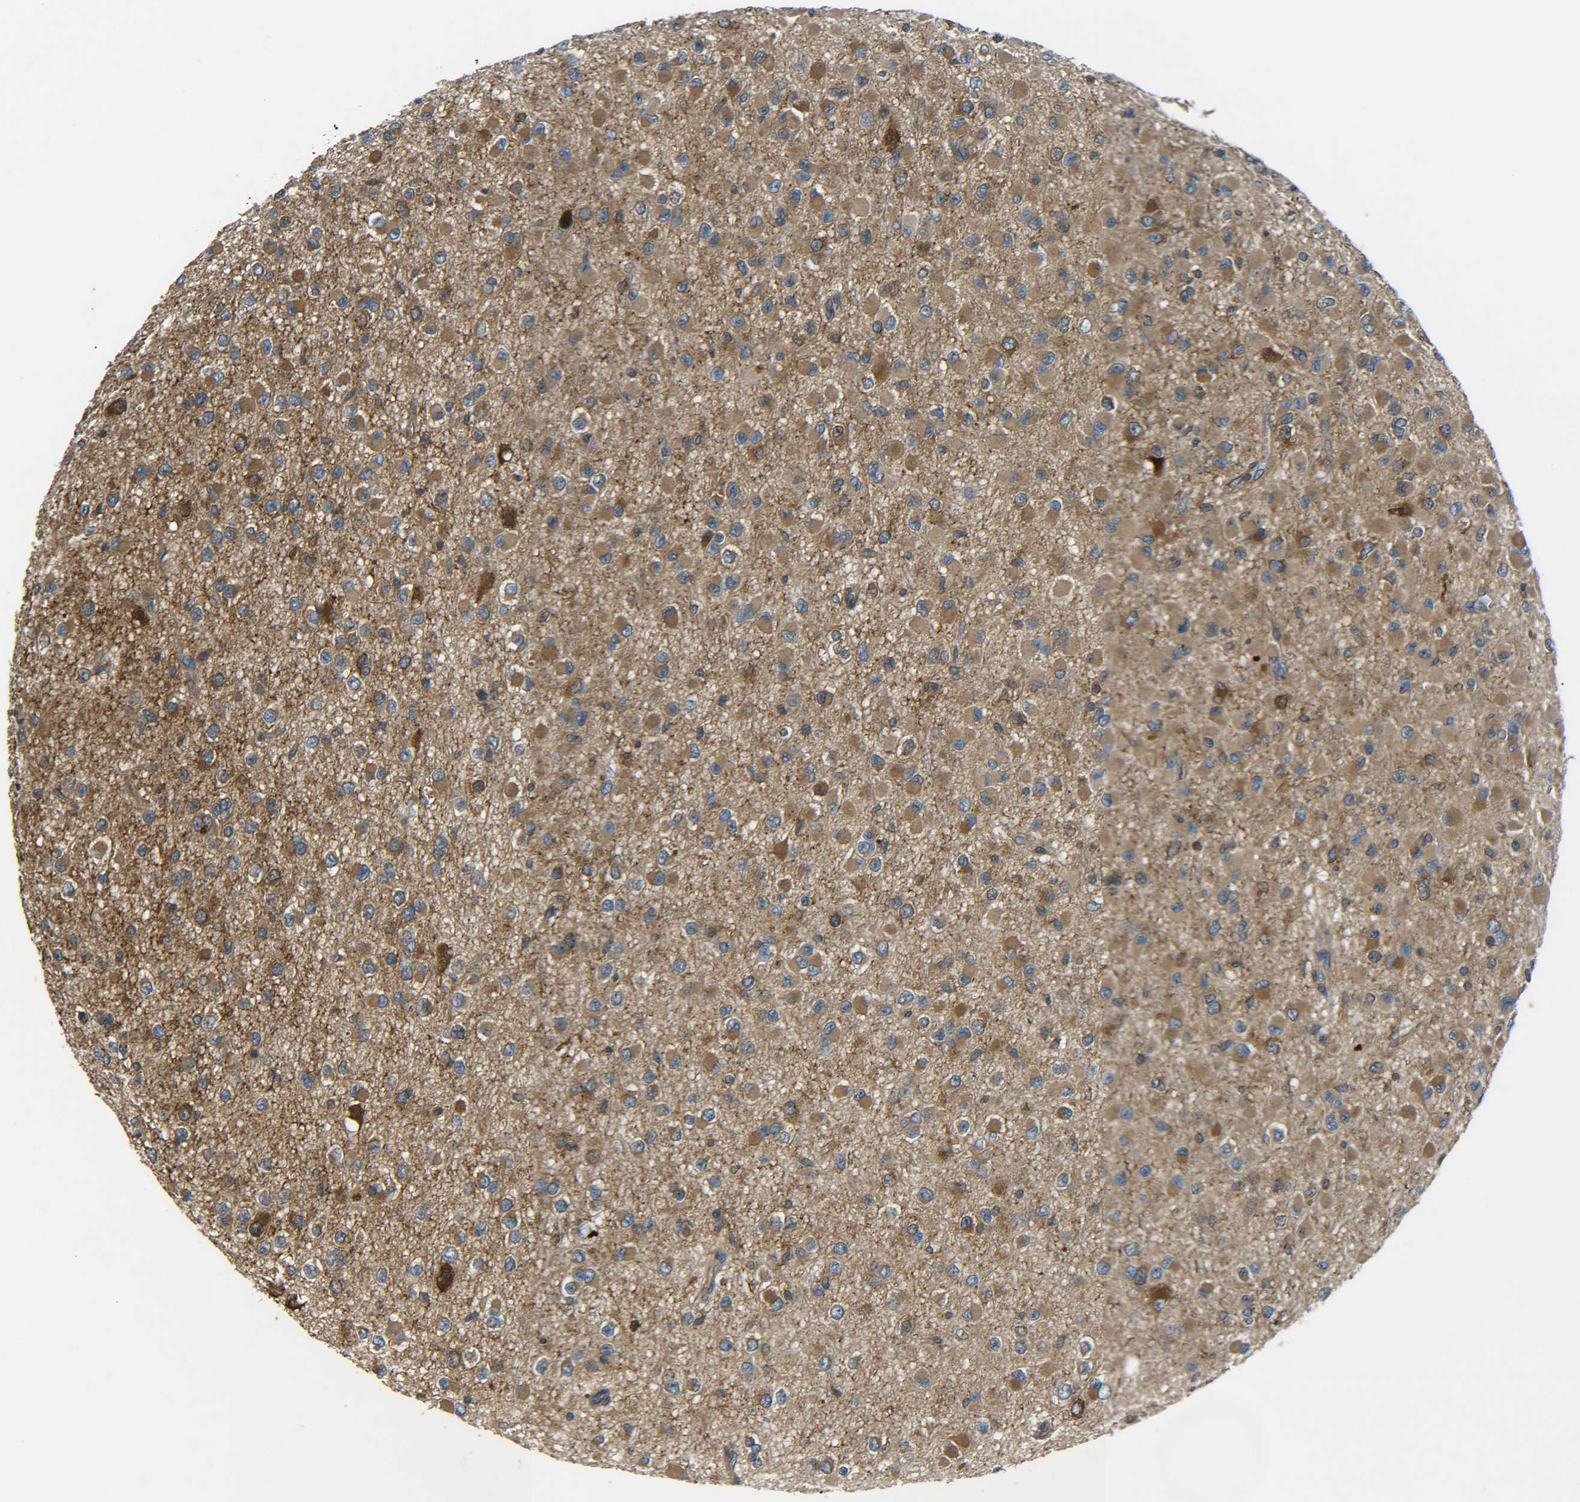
{"staining": {"intensity": "moderate", "quantity": ">75%", "location": "cytoplasmic/membranous"}, "tissue": "glioma", "cell_type": "Tumor cells", "image_type": "cancer", "snomed": [{"axis": "morphology", "description": "Glioma, malignant, Low grade"}, {"axis": "topography", "description": "Brain"}], "caption": "Immunohistochemical staining of human glioma demonstrates moderate cytoplasmic/membranous protein staining in about >75% of tumor cells. (DAB = brown stain, brightfield microscopy at high magnification).", "gene": "PREB", "patient": {"sex": "male", "age": 42}}